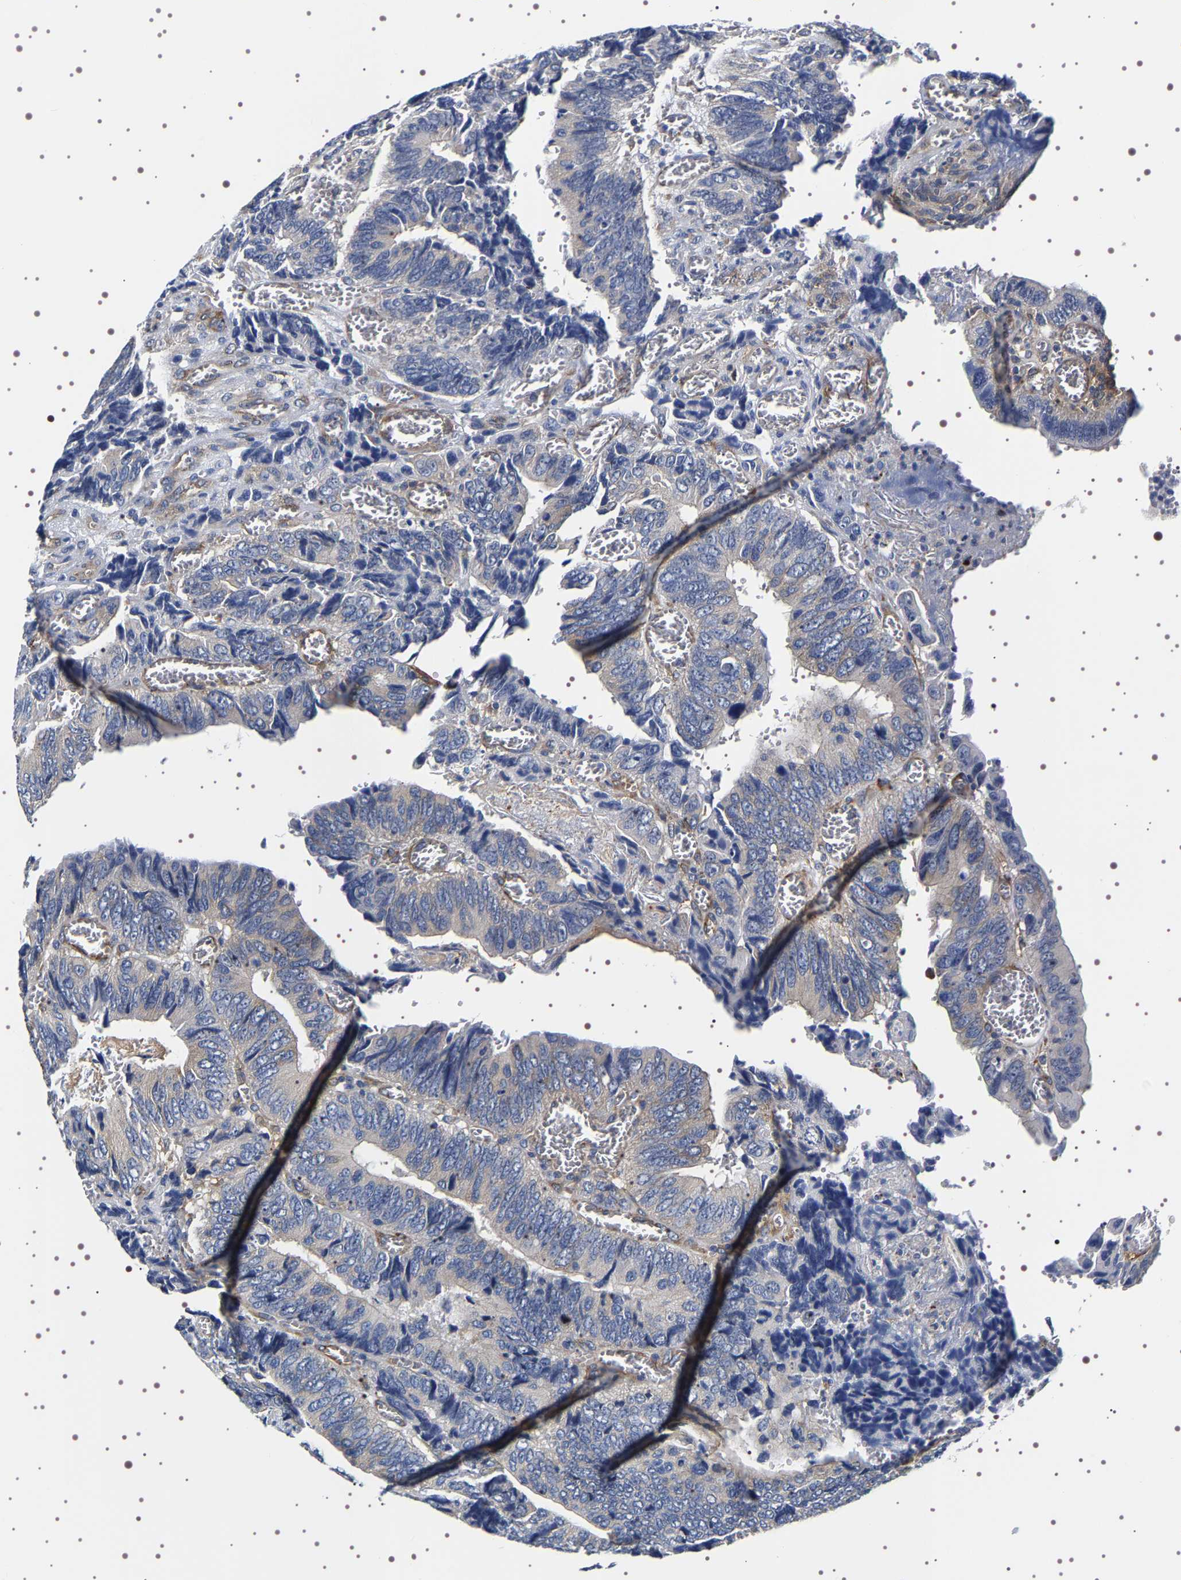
{"staining": {"intensity": "negative", "quantity": "none", "location": "none"}, "tissue": "colorectal cancer", "cell_type": "Tumor cells", "image_type": "cancer", "snomed": [{"axis": "morphology", "description": "Adenocarcinoma, NOS"}, {"axis": "topography", "description": "Colon"}], "caption": "Immunohistochemistry of human adenocarcinoma (colorectal) shows no positivity in tumor cells.", "gene": "ALPL", "patient": {"sex": "male", "age": 72}}